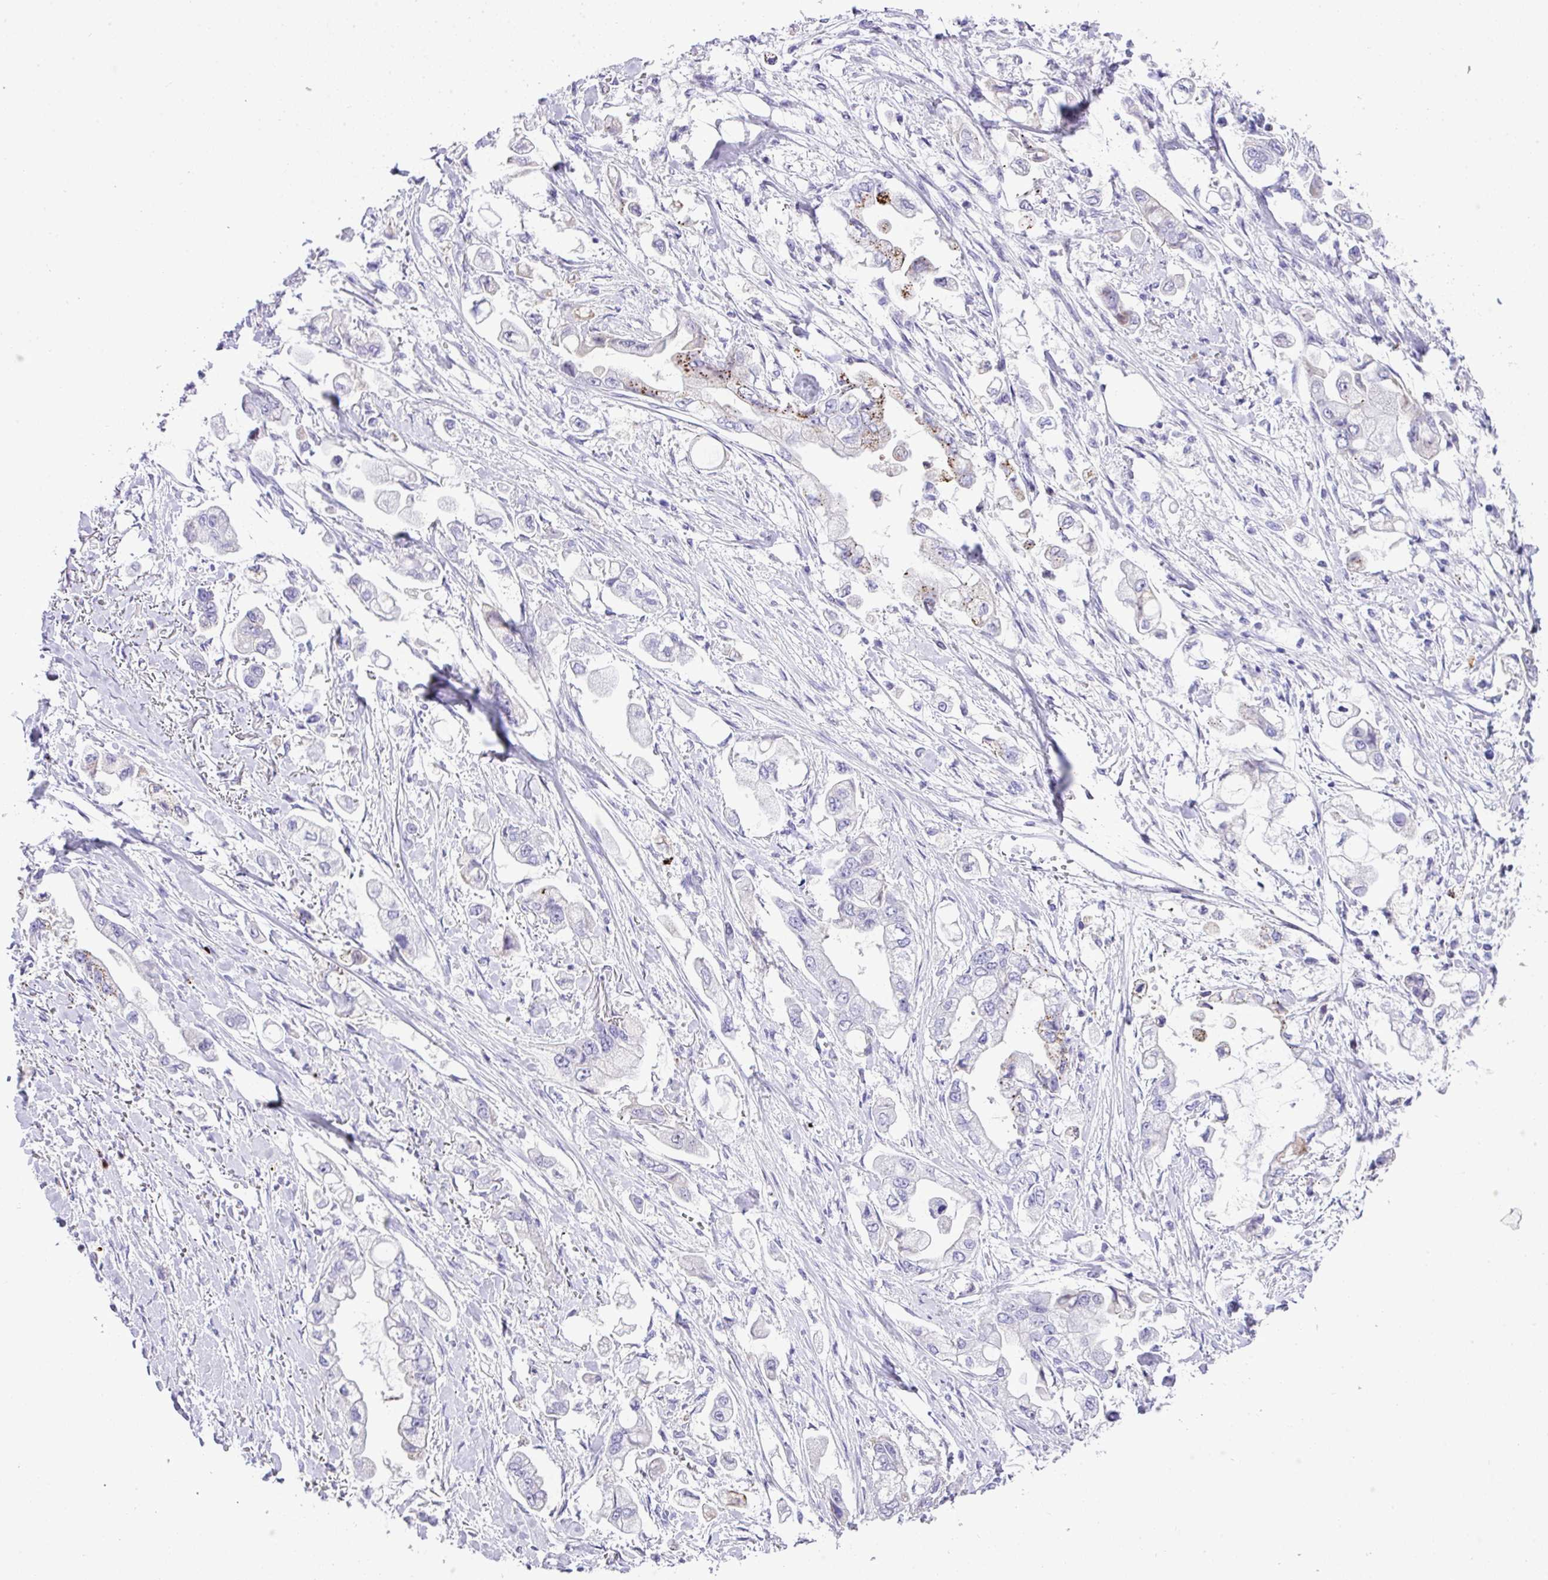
{"staining": {"intensity": "weak", "quantity": "<25%", "location": "cytoplasmic/membranous"}, "tissue": "stomach cancer", "cell_type": "Tumor cells", "image_type": "cancer", "snomed": [{"axis": "morphology", "description": "Adenocarcinoma, NOS"}, {"axis": "topography", "description": "Stomach"}], "caption": "DAB (3,3'-diaminobenzidine) immunohistochemical staining of stomach adenocarcinoma demonstrates no significant staining in tumor cells. (Immunohistochemistry (ihc), brightfield microscopy, high magnification).", "gene": "RCAN2", "patient": {"sex": "male", "age": 62}}